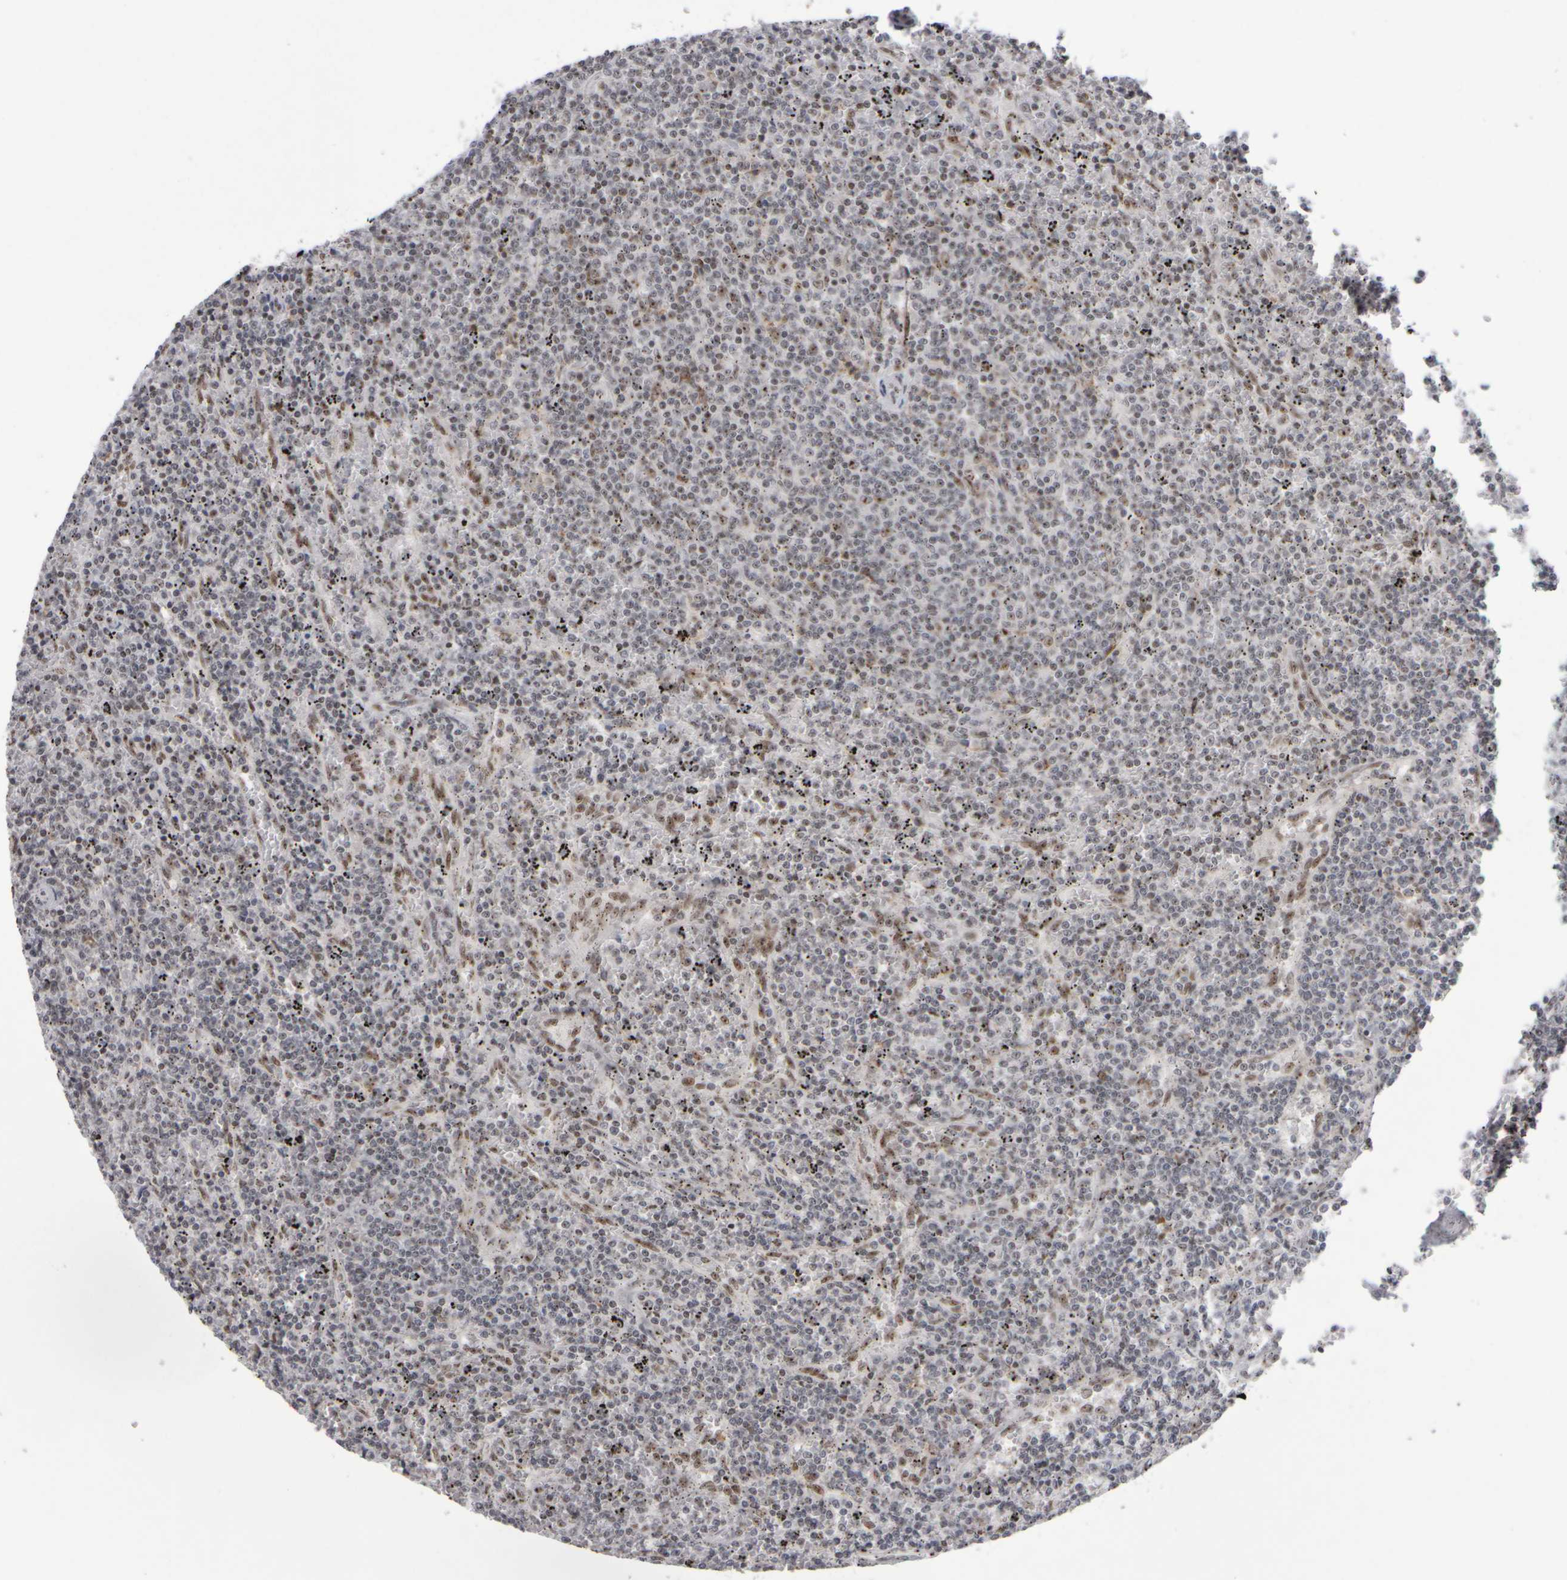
{"staining": {"intensity": "moderate", "quantity": "<25%", "location": "nuclear"}, "tissue": "lymphoma", "cell_type": "Tumor cells", "image_type": "cancer", "snomed": [{"axis": "morphology", "description": "Malignant lymphoma, non-Hodgkin's type, Low grade"}, {"axis": "topography", "description": "Spleen"}], "caption": "Immunohistochemistry histopathology image of human malignant lymphoma, non-Hodgkin's type (low-grade) stained for a protein (brown), which exhibits low levels of moderate nuclear staining in about <25% of tumor cells.", "gene": "SURF6", "patient": {"sex": "female", "age": 50}}